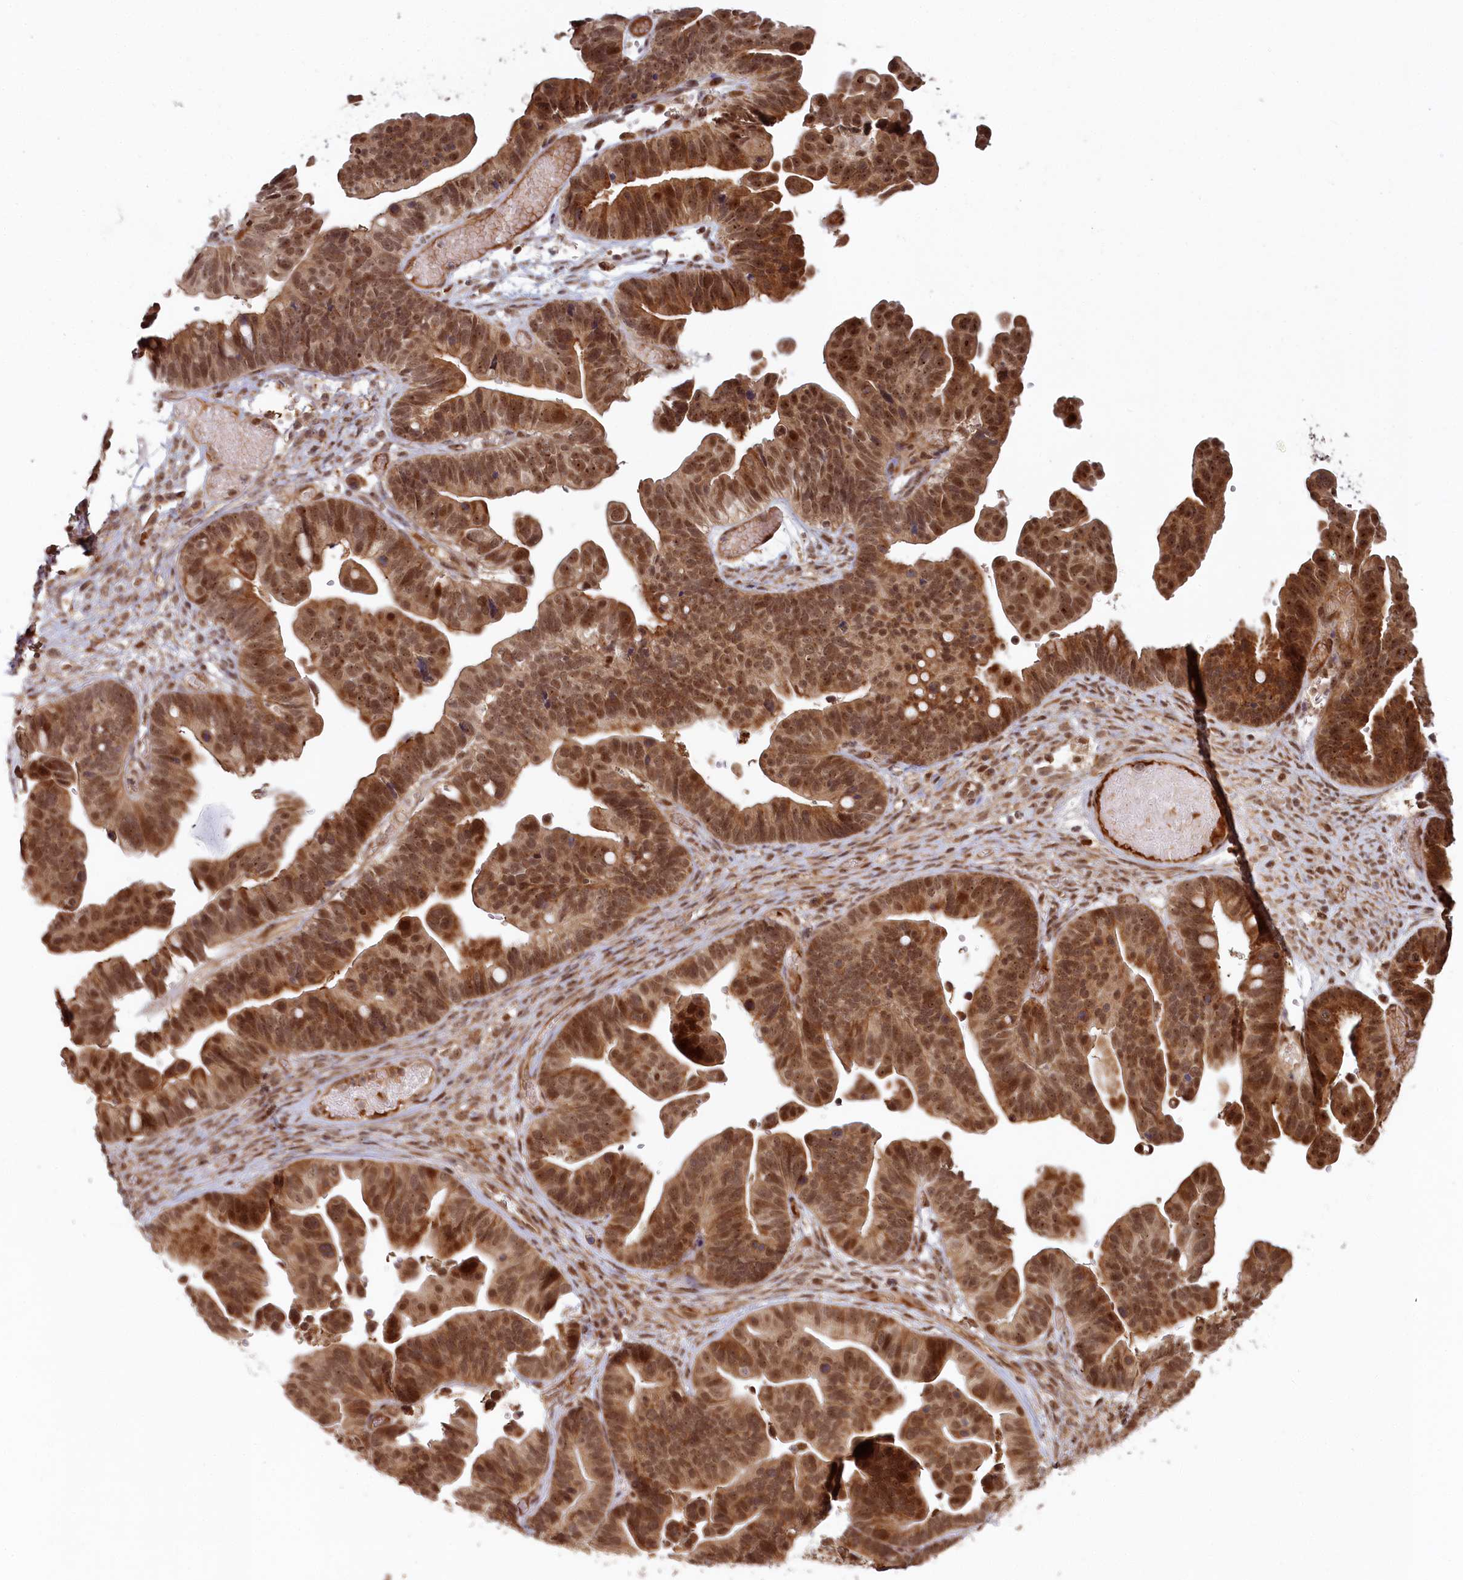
{"staining": {"intensity": "strong", "quantity": ">75%", "location": "cytoplasmic/membranous,nuclear"}, "tissue": "ovarian cancer", "cell_type": "Tumor cells", "image_type": "cancer", "snomed": [{"axis": "morphology", "description": "Cystadenocarcinoma, serous, NOS"}, {"axis": "topography", "description": "Ovary"}], "caption": "Protein analysis of ovarian cancer tissue displays strong cytoplasmic/membranous and nuclear staining in about >75% of tumor cells.", "gene": "WAPL", "patient": {"sex": "female", "age": 56}}